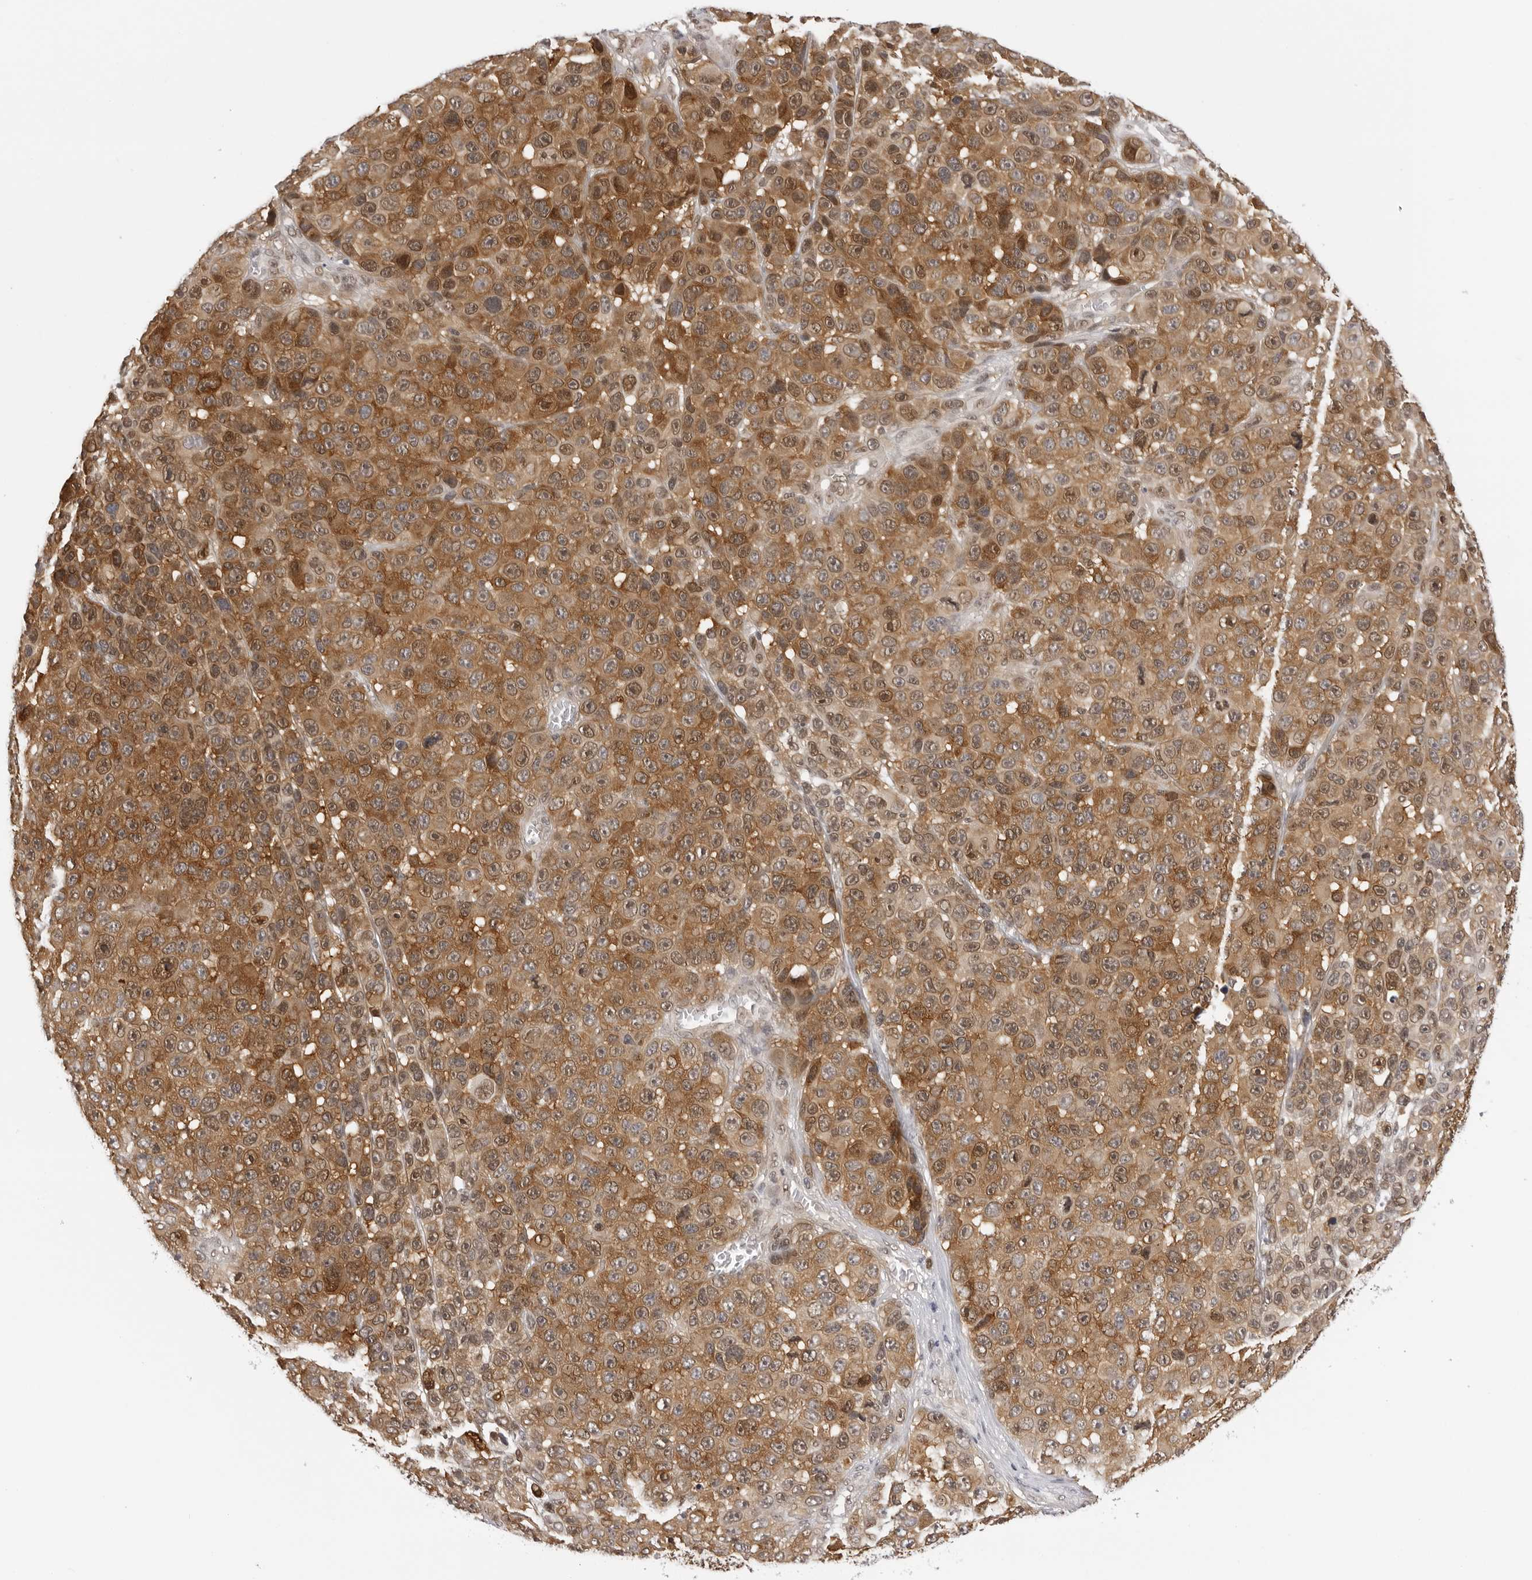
{"staining": {"intensity": "moderate", "quantity": ">75%", "location": "cytoplasmic/membranous,nuclear"}, "tissue": "melanoma", "cell_type": "Tumor cells", "image_type": "cancer", "snomed": [{"axis": "morphology", "description": "Malignant melanoma, NOS"}, {"axis": "topography", "description": "Skin"}], "caption": "Immunohistochemical staining of melanoma displays moderate cytoplasmic/membranous and nuclear protein positivity in approximately >75% of tumor cells. (Brightfield microscopy of DAB IHC at high magnification).", "gene": "WDR77", "patient": {"sex": "male", "age": 53}}